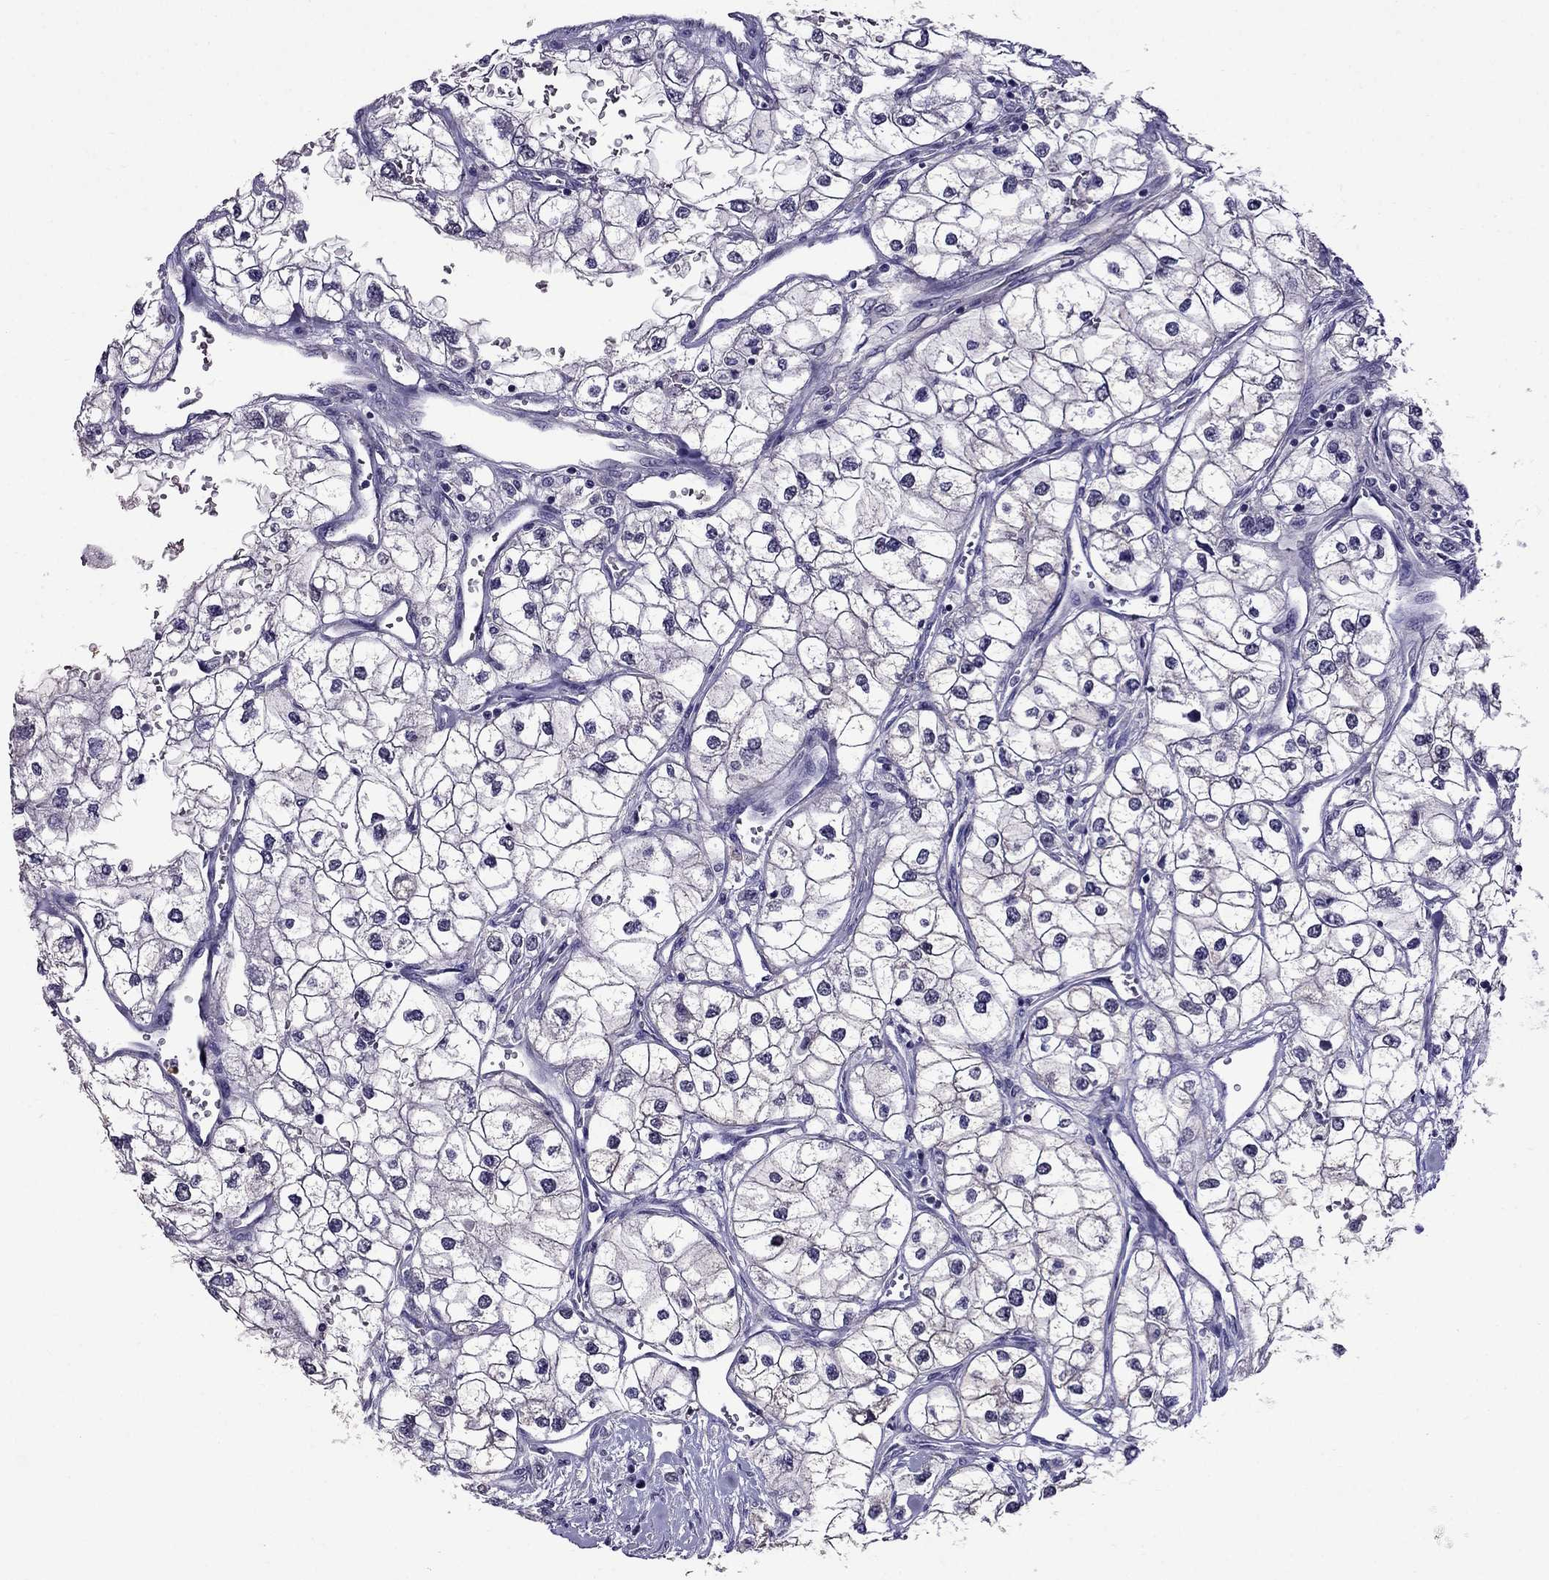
{"staining": {"intensity": "negative", "quantity": "none", "location": "none"}, "tissue": "renal cancer", "cell_type": "Tumor cells", "image_type": "cancer", "snomed": [{"axis": "morphology", "description": "Adenocarcinoma, NOS"}, {"axis": "topography", "description": "Kidney"}], "caption": "The image exhibits no significant expression in tumor cells of renal adenocarcinoma.", "gene": "OLFM4", "patient": {"sex": "male", "age": 59}}